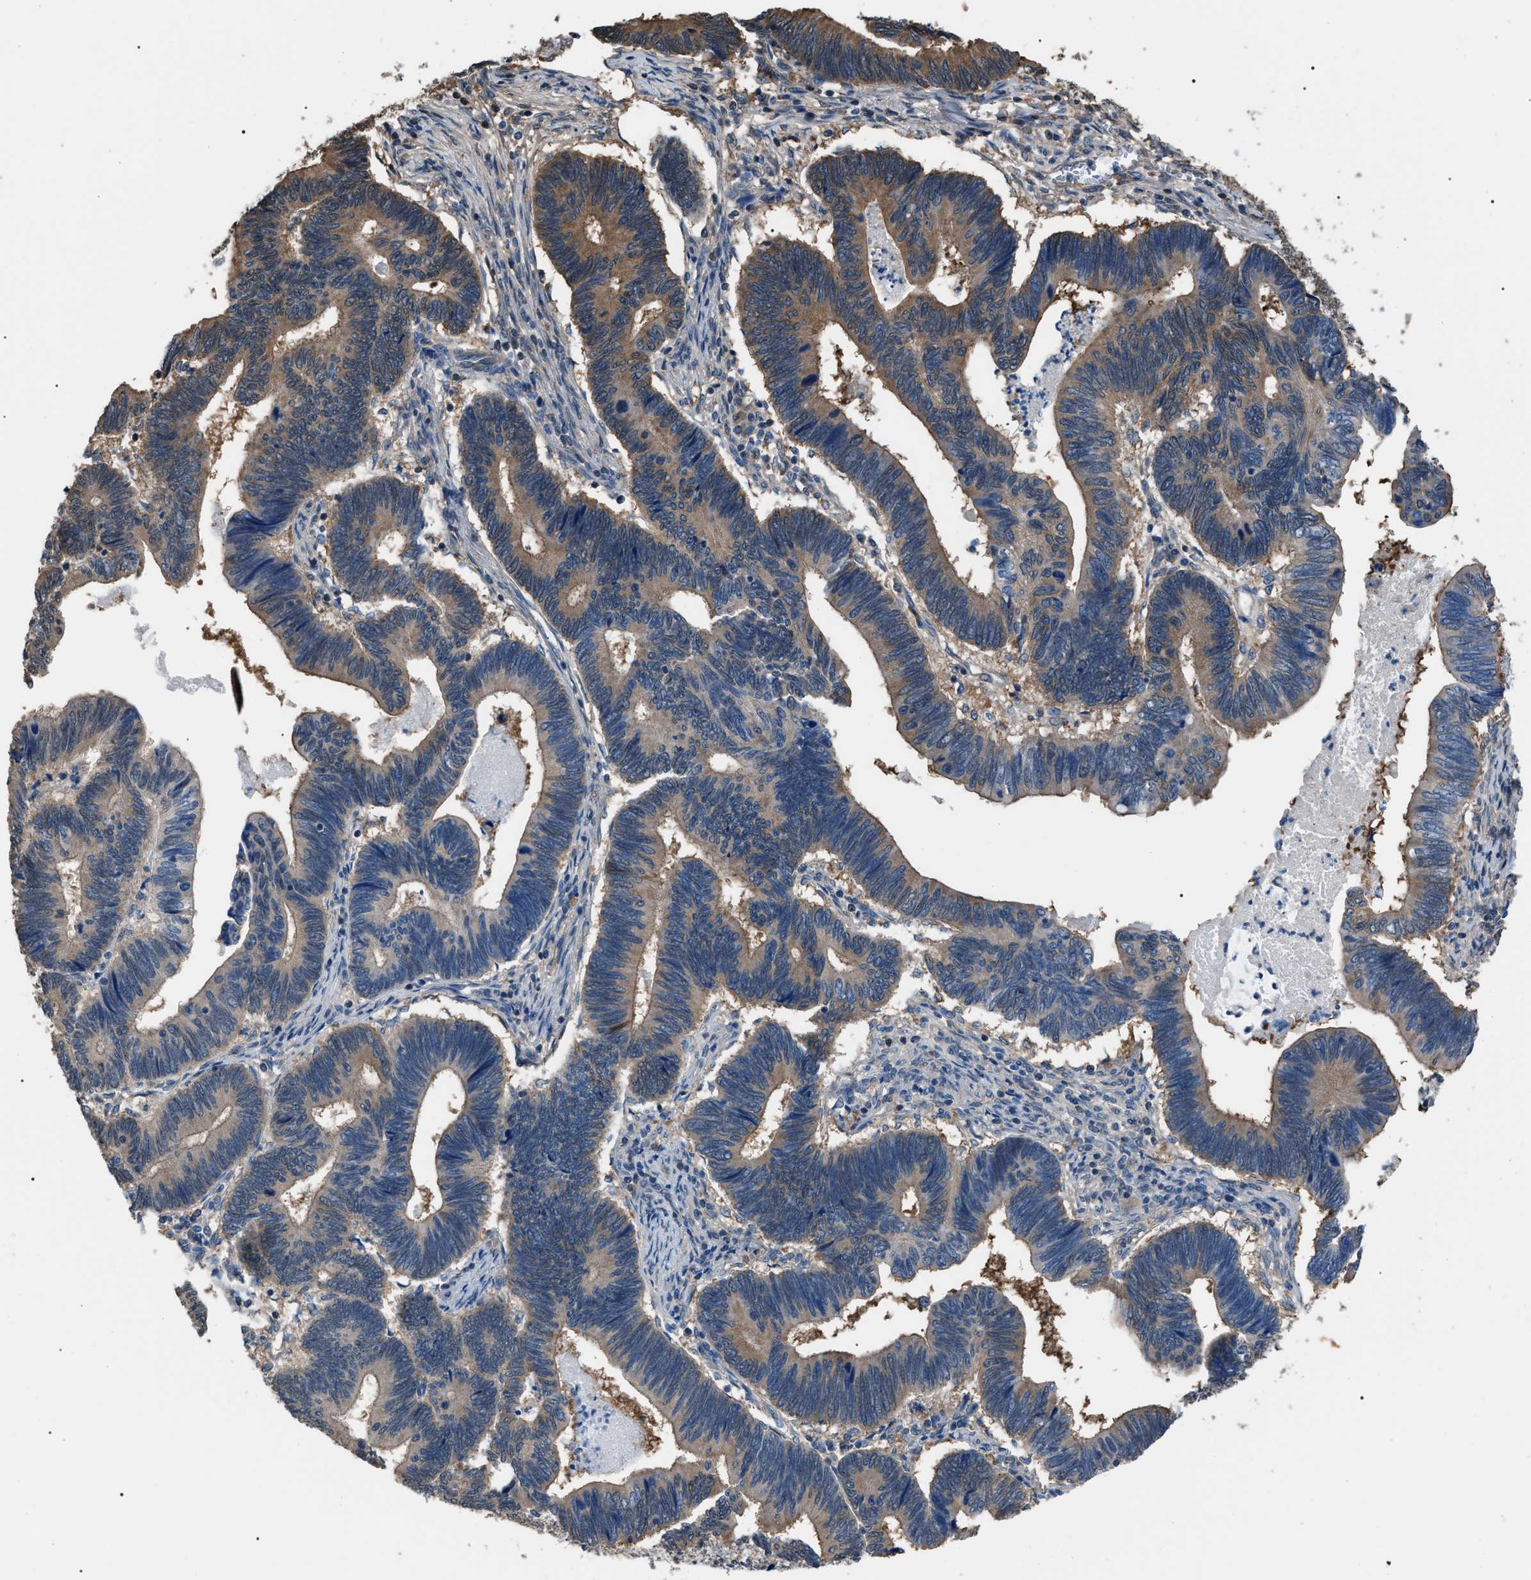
{"staining": {"intensity": "moderate", "quantity": "25%-75%", "location": "cytoplasmic/membranous"}, "tissue": "pancreatic cancer", "cell_type": "Tumor cells", "image_type": "cancer", "snomed": [{"axis": "morphology", "description": "Adenocarcinoma, NOS"}, {"axis": "topography", "description": "Pancreas"}], "caption": "Protein expression analysis of human pancreatic adenocarcinoma reveals moderate cytoplasmic/membranous positivity in approximately 25%-75% of tumor cells.", "gene": "PDCD5", "patient": {"sex": "female", "age": 70}}